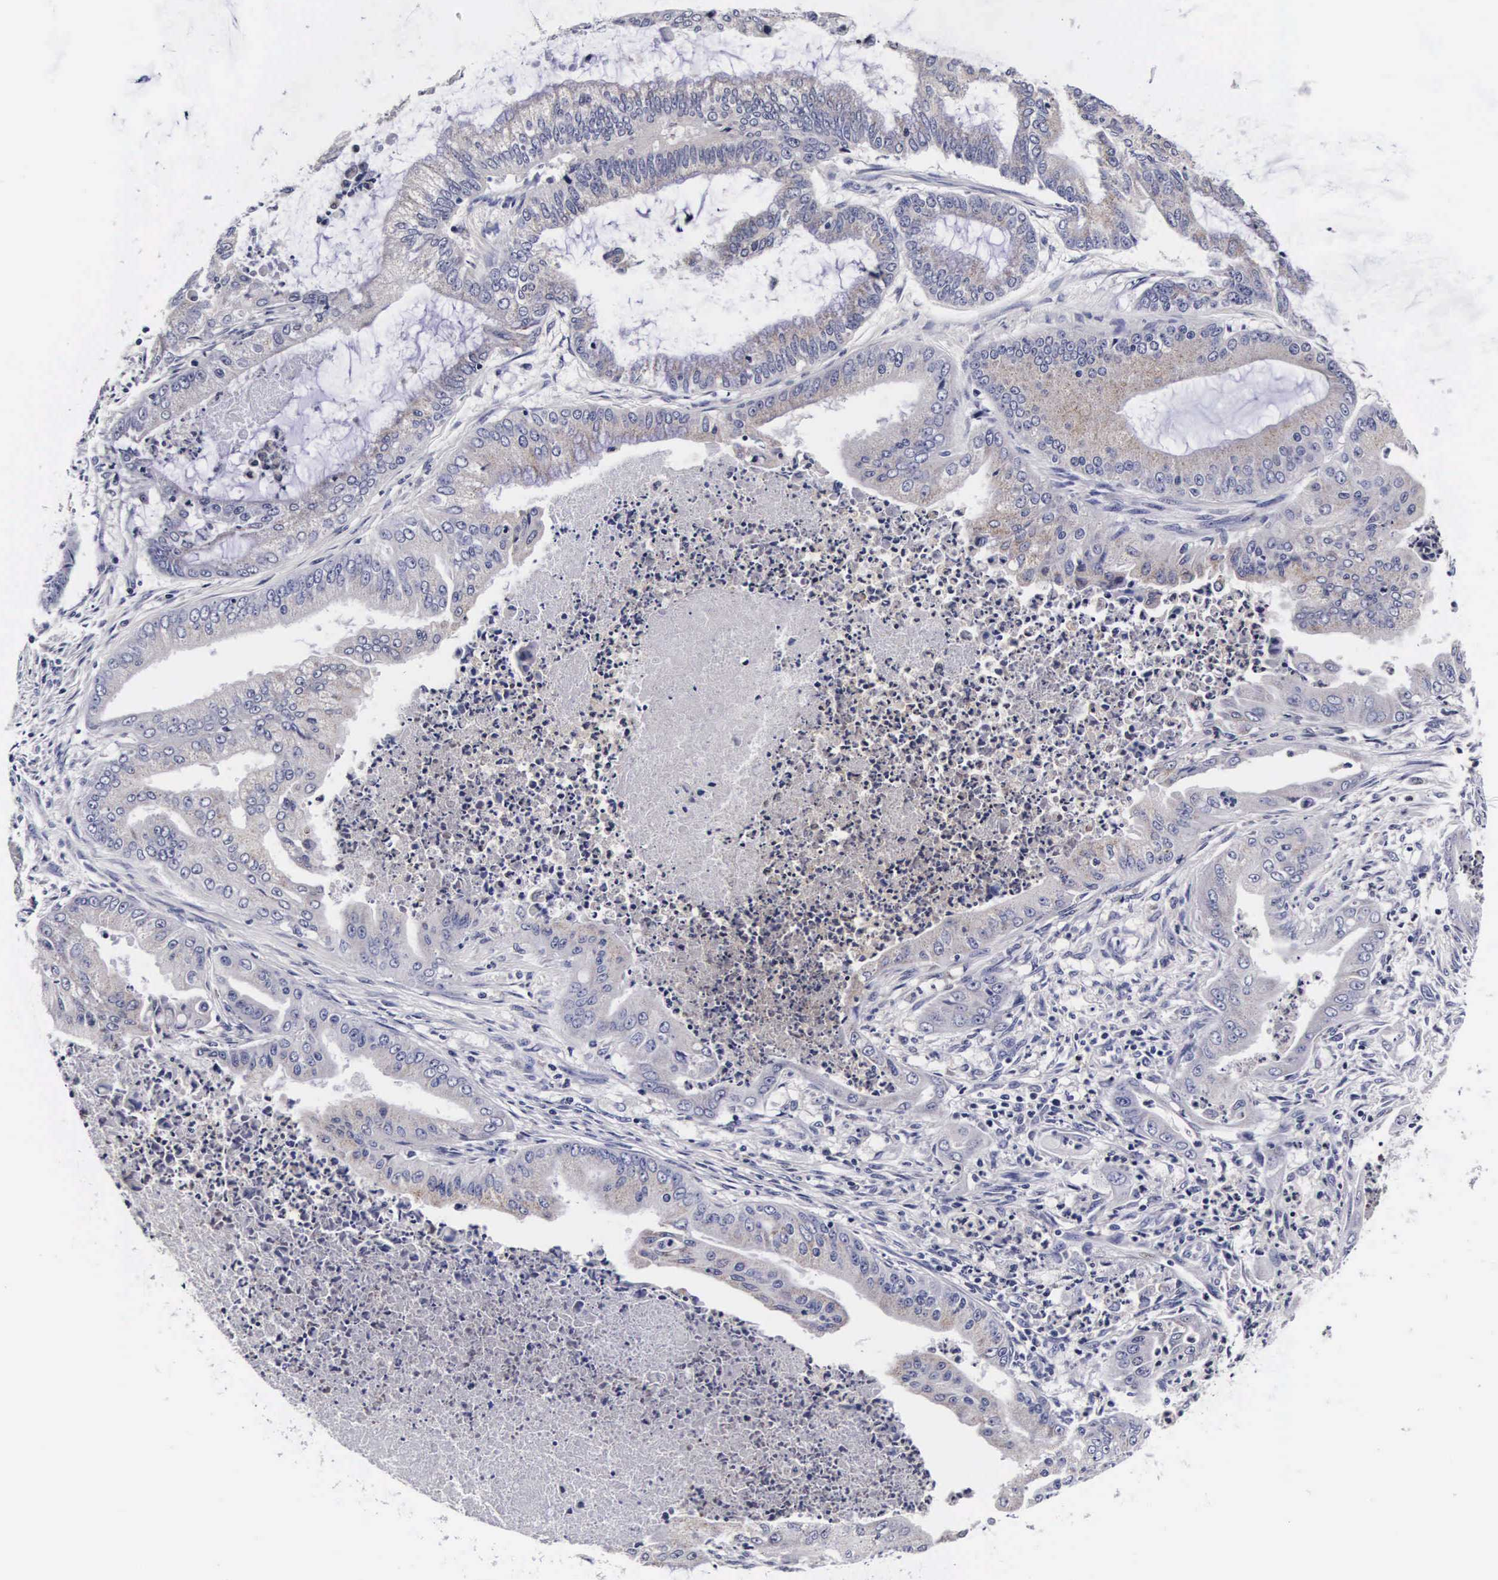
{"staining": {"intensity": "negative", "quantity": "none", "location": "none"}, "tissue": "endometrial cancer", "cell_type": "Tumor cells", "image_type": "cancer", "snomed": [{"axis": "morphology", "description": "Adenocarcinoma, NOS"}, {"axis": "topography", "description": "Endometrium"}], "caption": "DAB immunohistochemical staining of human endometrial cancer (adenocarcinoma) shows no significant expression in tumor cells.", "gene": "RNASE6", "patient": {"sex": "female", "age": 63}}